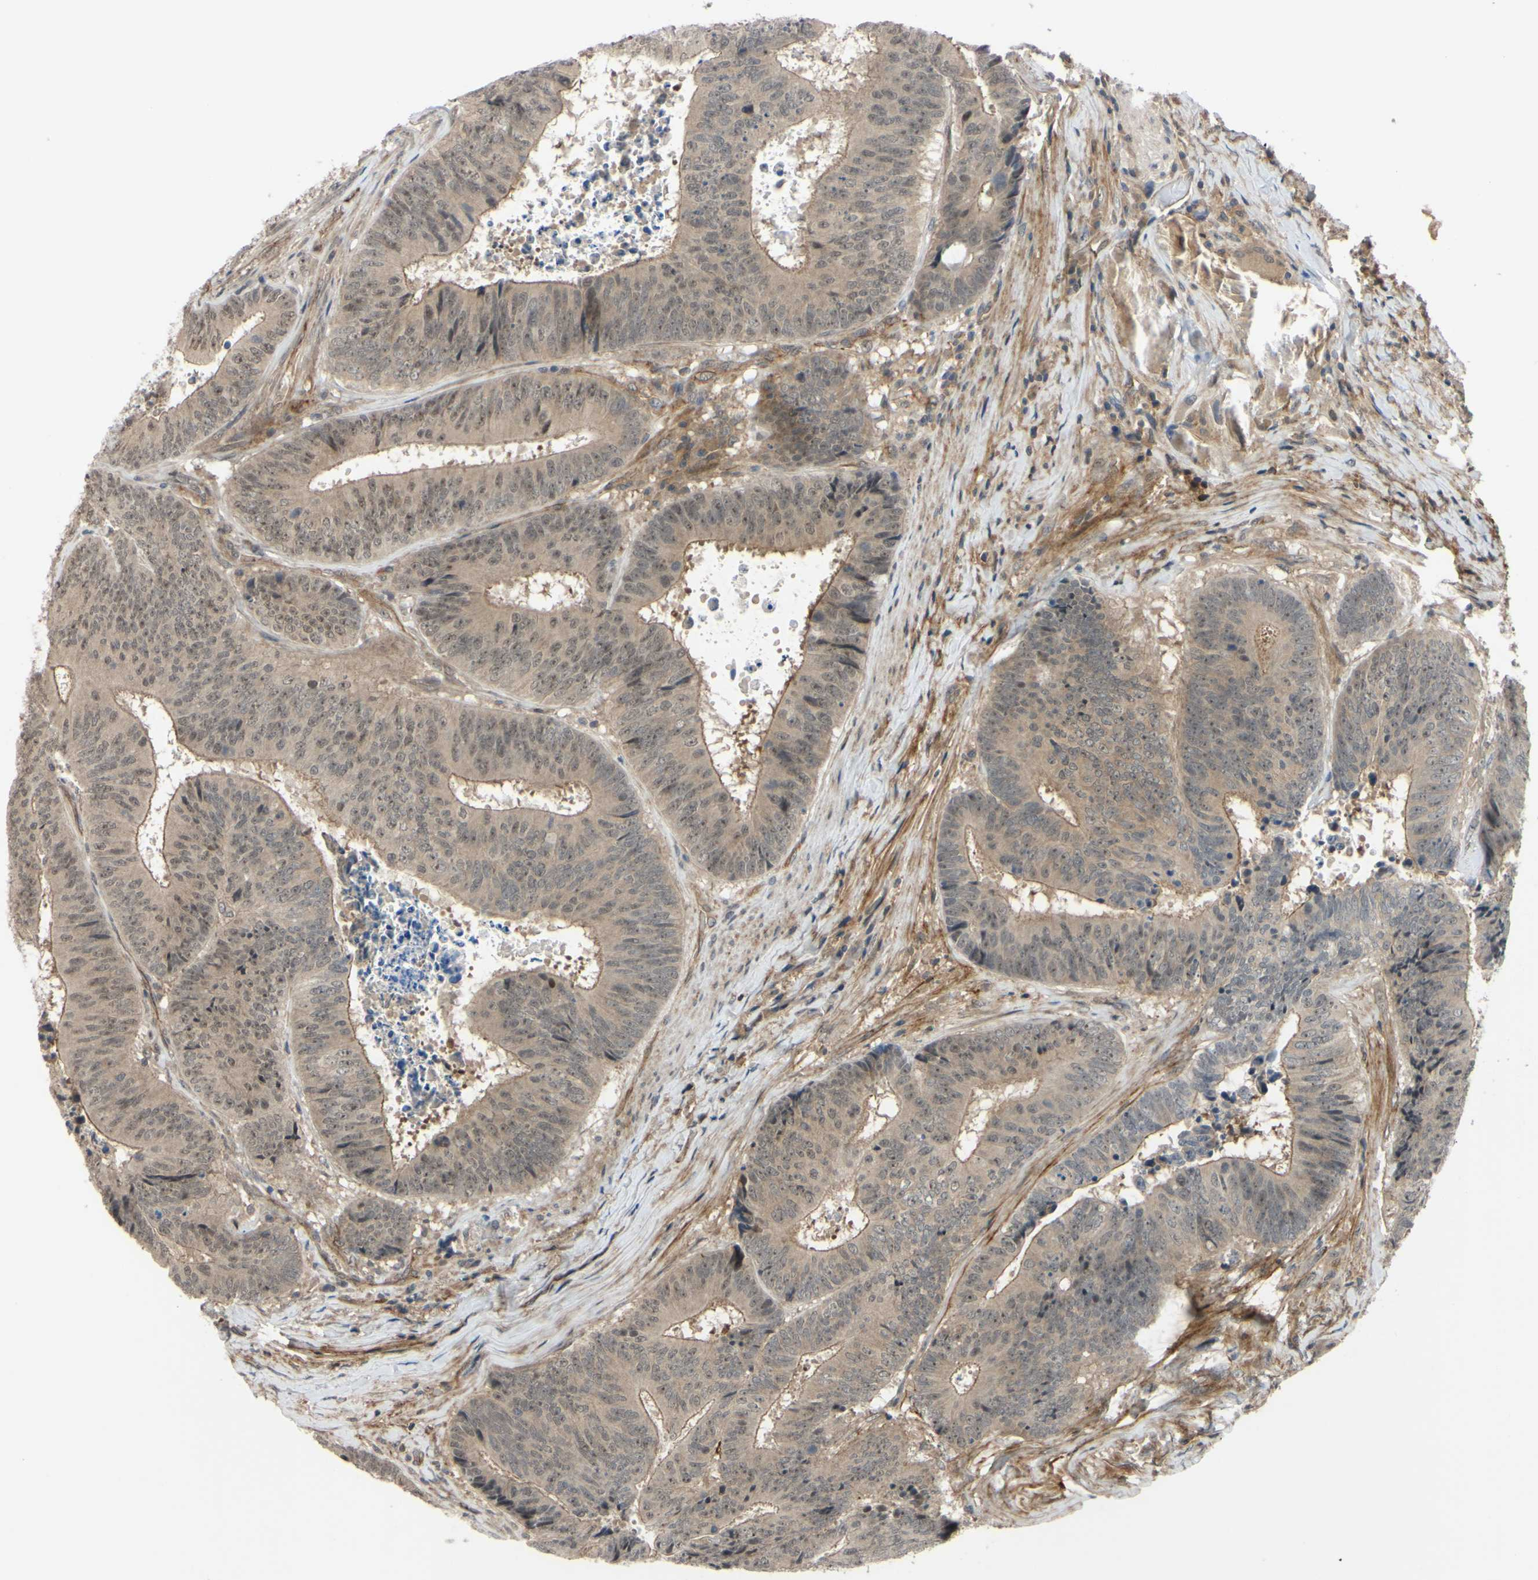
{"staining": {"intensity": "moderate", "quantity": ">75%", "location": "cytoplasmic/membranous,nuclear"}, "tissue": "colorectal cancer", "cell_type": "Tumor cells", "image_type": "cancer", "snomed": [{"axis": "morphology", "description": "Adenocarcinoma, NOS"}, {"axis": "topography", "description": "Rectum"}], "caption": "Colorectal adenocarcinoma stained with immunohistochemistry demonstrates moderate cytoplasmic/membranous and nuclear staining in approximately >75% of tumor cells.", "gene": "COMMD9", "patient": {"sex": "male", "age": 72}}